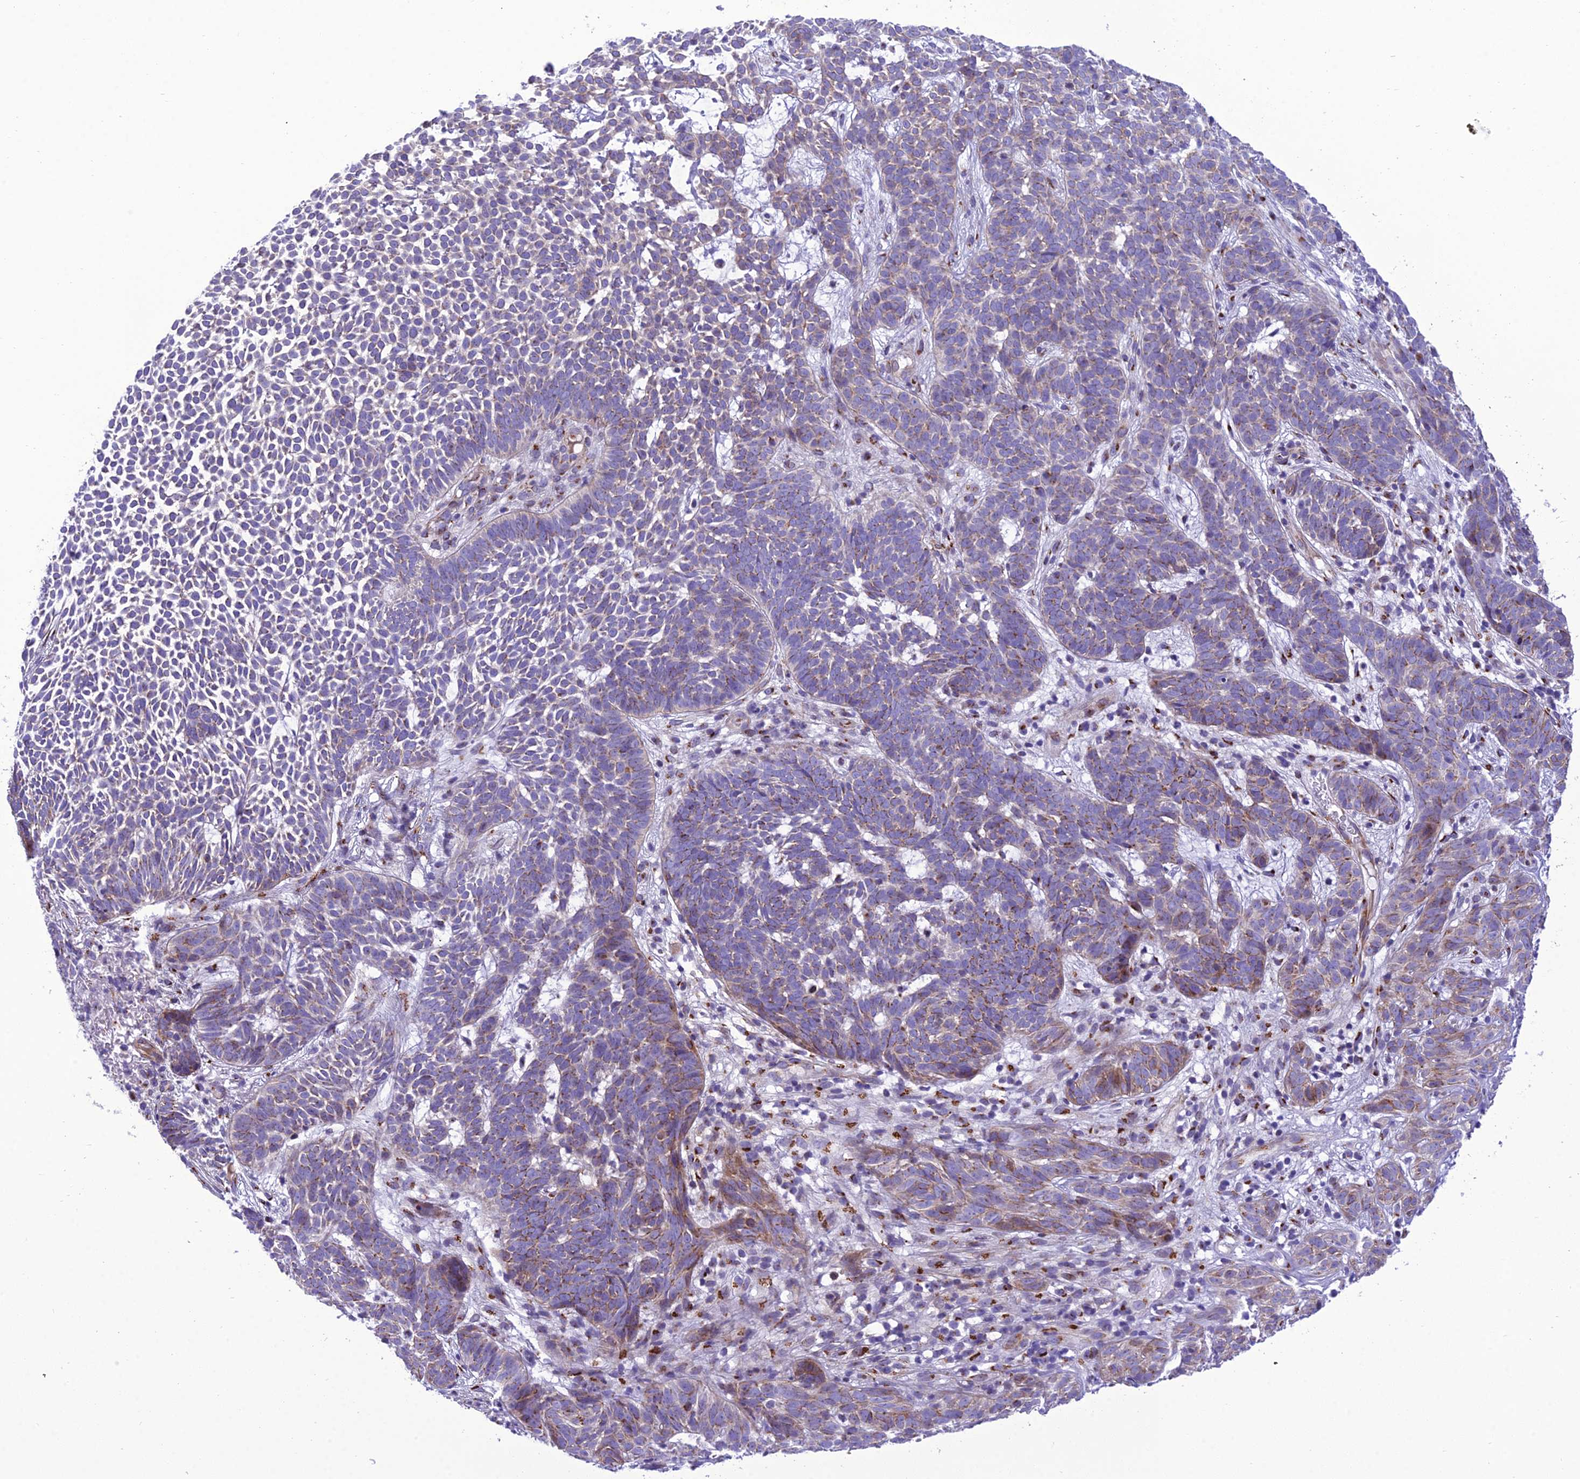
{"staining": {"intensity": "moderate", "quantity": "<25%", "location": "cytoplasmic/membranous"}, "tissue": "skin cancer", "cell_type": "Tumor cells", "image_type": "cancer", "snomed": [{"axis": "morphology", "description": "Basal cell carcinoma"}, {"axis": "topography", "description": "Skin"}], "caption": "Basal cell carcinoma (skin) stained with immunohistochemistry exhibits moderate cytoplasmic/membranous expression in about <25% of tumor cells. (Brightfield microscopy of DAB IHC at high magnification).", "gene": "GOLM2", "patient": {"sex": "female", "age": 78}}